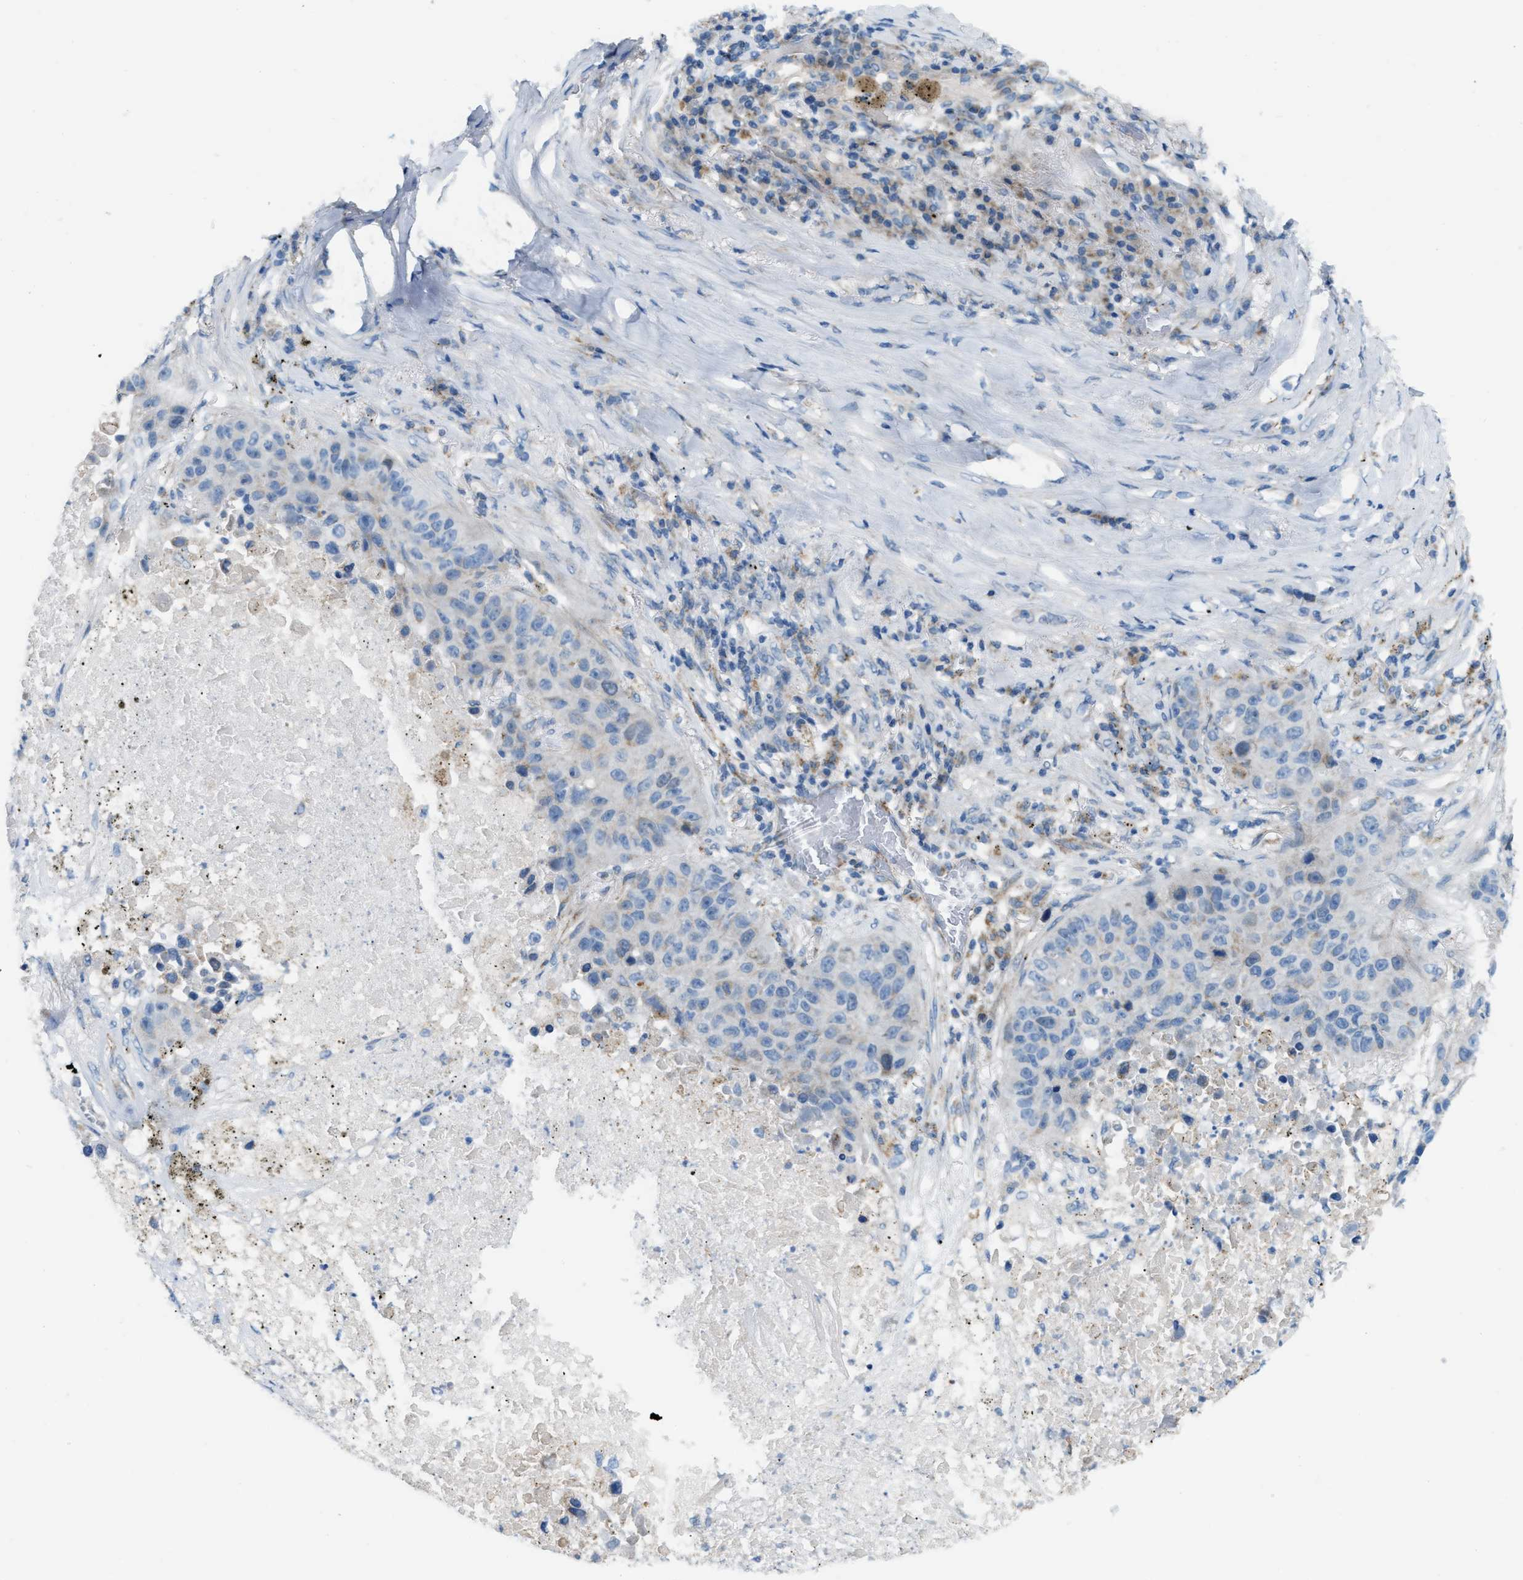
{"staining": {"intensity": "negative", "quantity": "none", "location": "none"}, "tissue": "lung cancer", "cell_type": "Tumor cells", "image_type": "cancer", "snomed": [{"axis": "morphology", "description": "Squamous cell carcinoma, NOS"}, {"axis": "topography", "description": "Lung"}], "caption": "Tumor cells show no significant protein staining in lung cancer (squamous cell carcinoma). The staining was performed using DAB to visualize the protein expression in brown, while the nuclei were stained in blue with hematoxylin (Magnification: 20x).", "gene": "JADE1", "patient": {"sex": "male", "age": 57}}